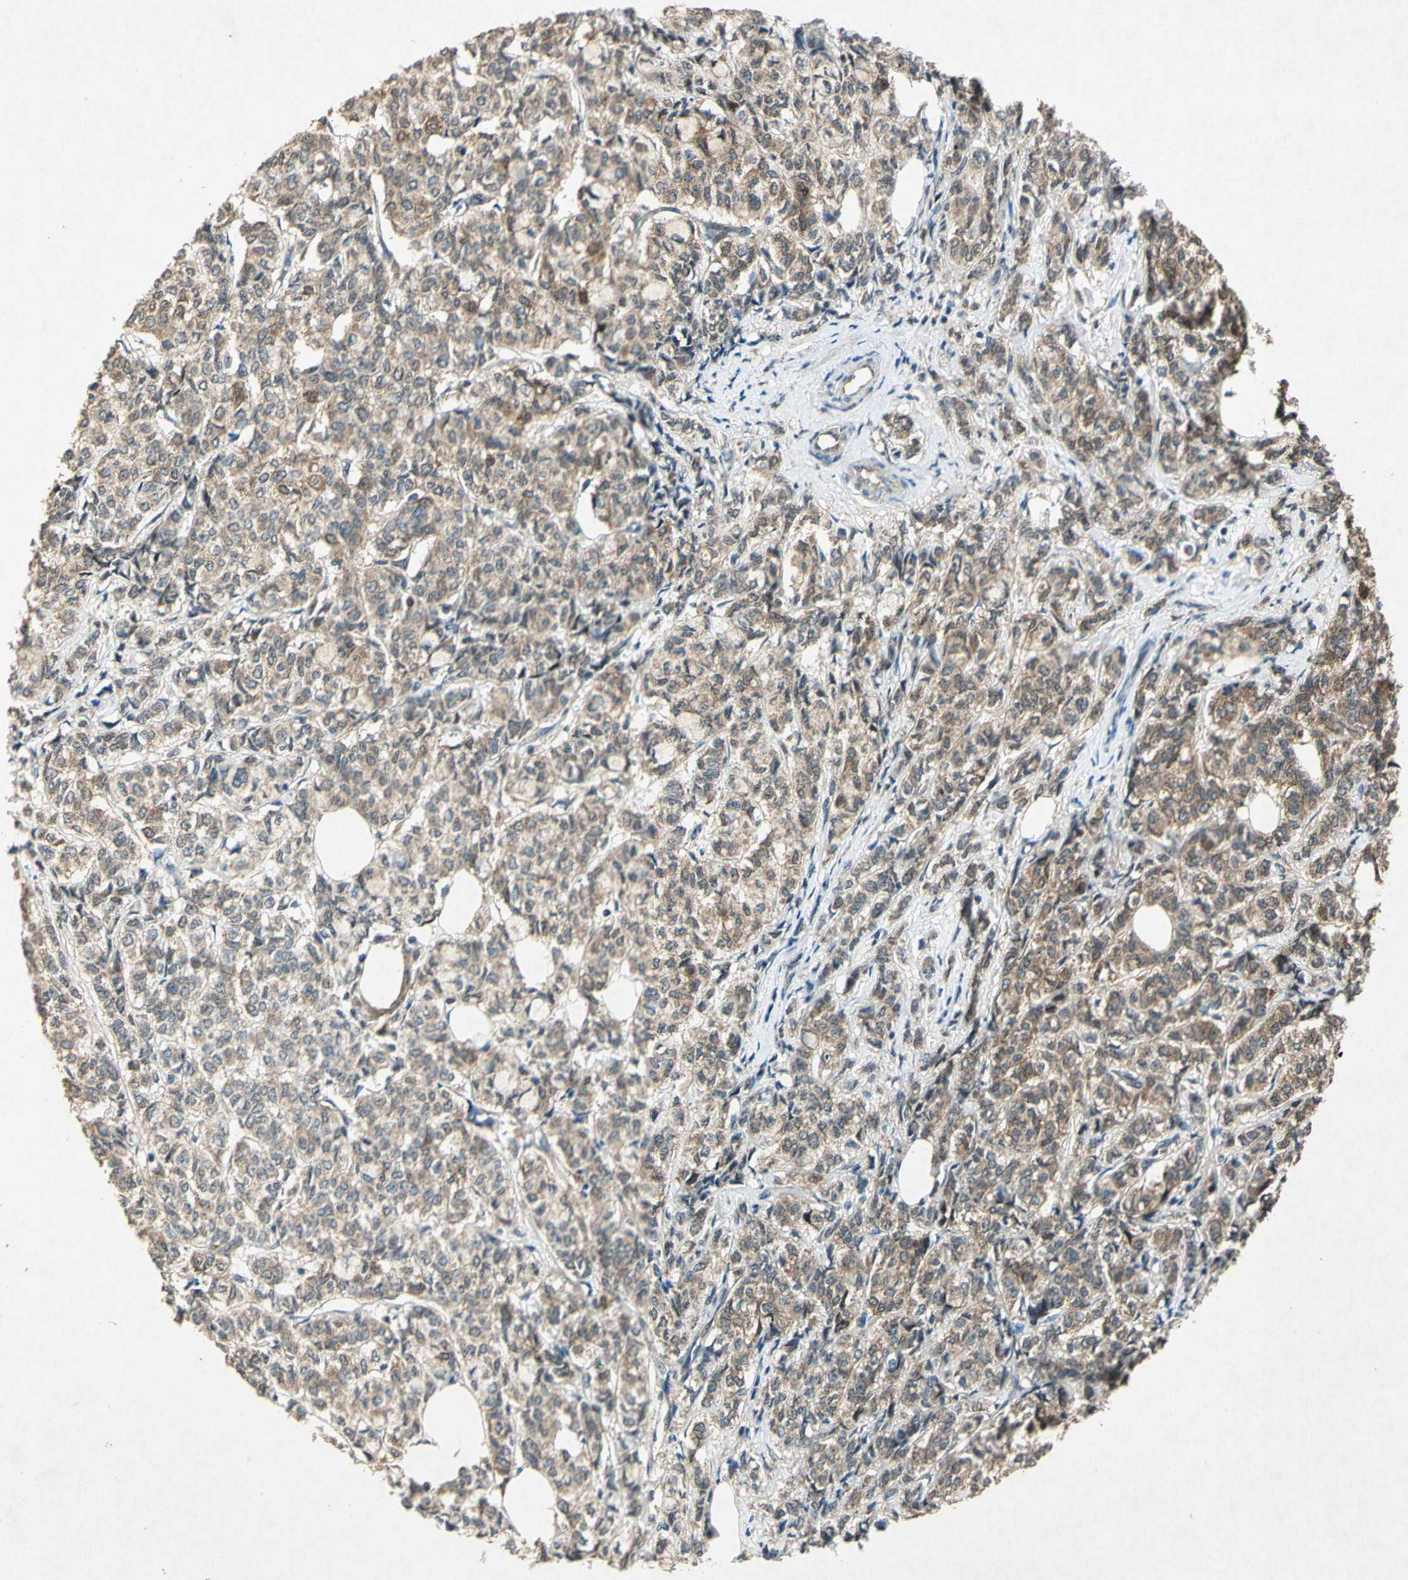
{"staining": {"intensity": "moderate", "quantity": ">75%", "location": "cytoplasmic/membranous"}, "tissue": "breast cancer", "cell_type": "Tumor cells", "image_type": "cancer", "snomed": [{"axis": "morphology", "description": "Lobular carcinoma"}, {"axis": "topography", "description": "Breast"}], "caption": "Brown immunohistochemical staining in human lobular carcinoma (breast) demonstrates moderate cytoplasmic/membranous positivity in approximately >75% of tumor cells.", "gene": "AHSA1", "patient": {"sex": "female", "age": 60}}